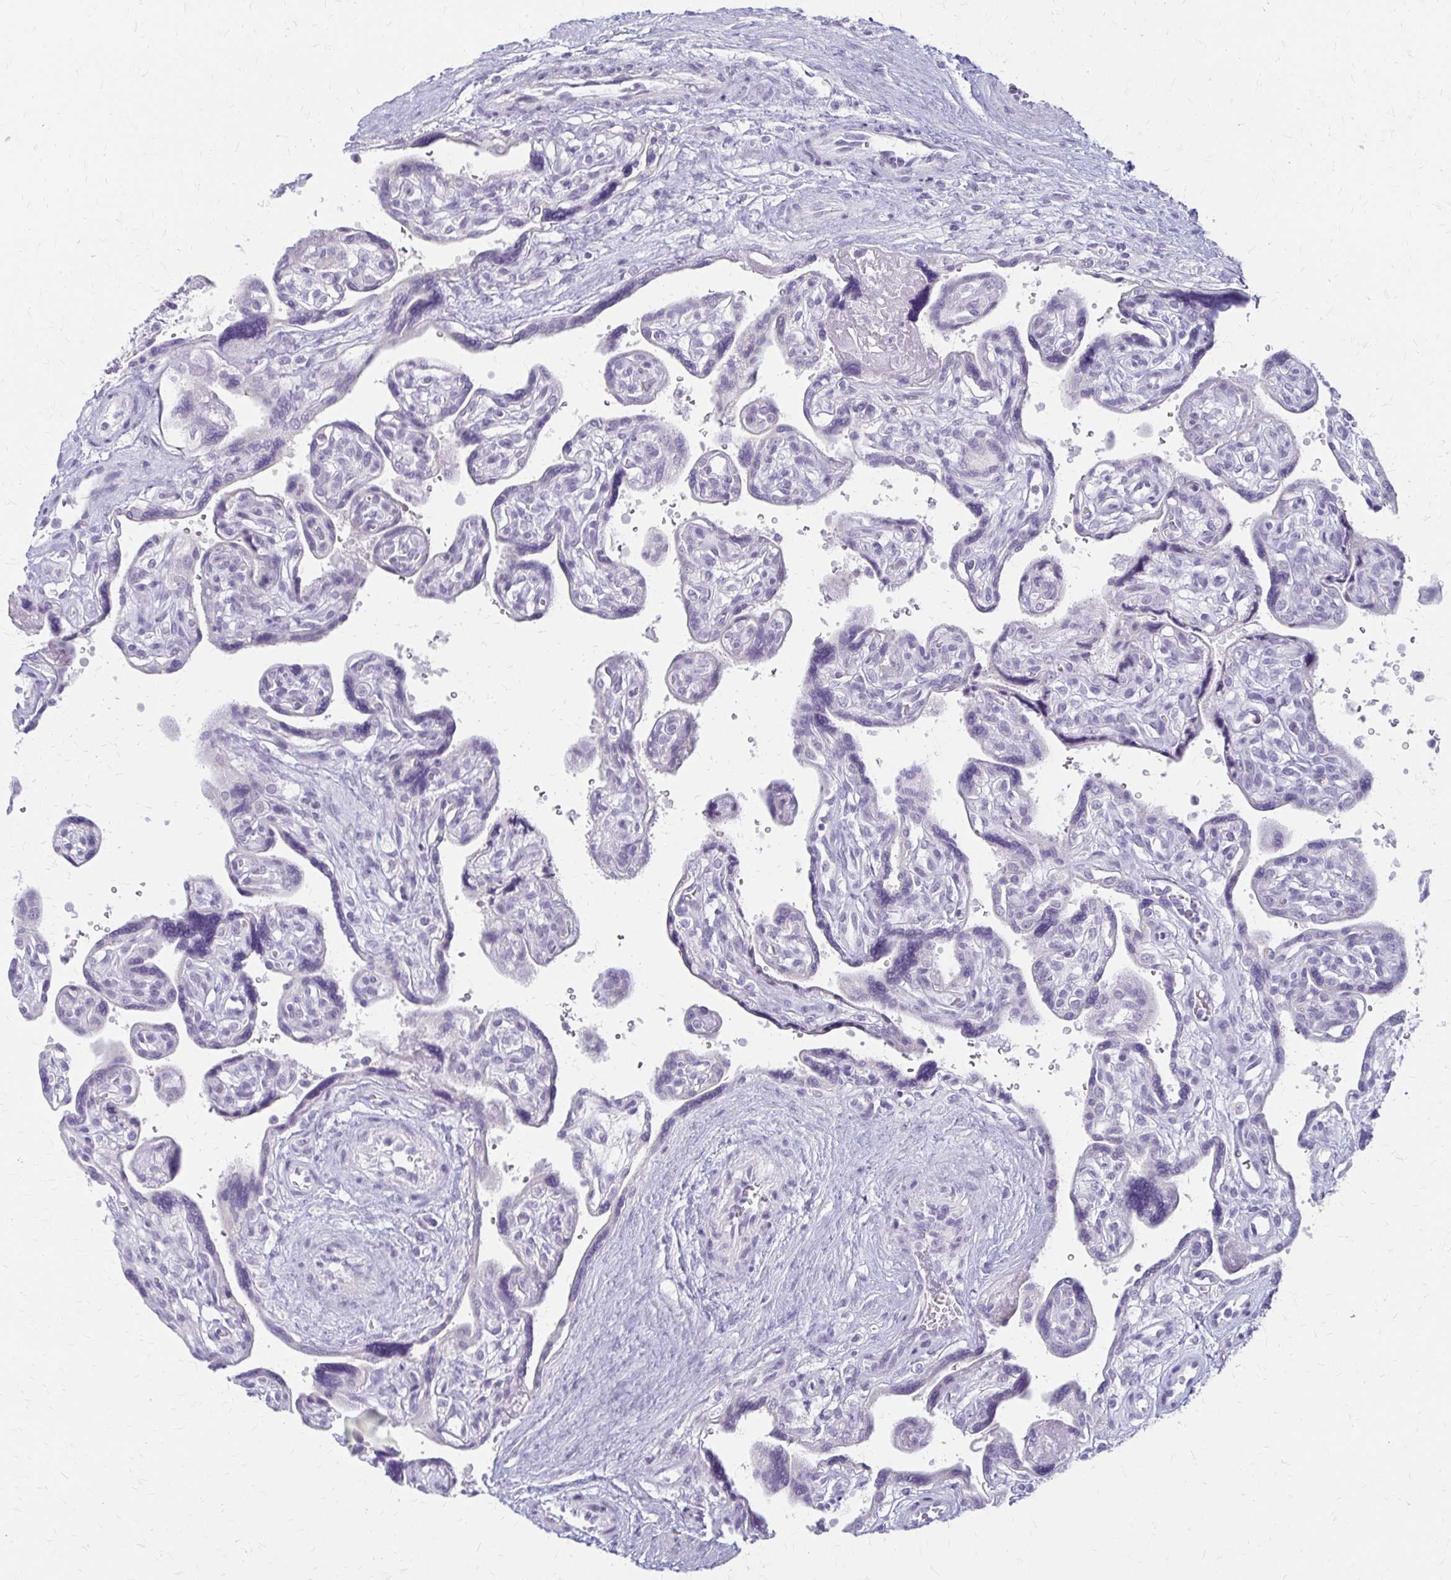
{"staining": {"intensity": "negative", "quantity": "none", "location": "none"}, "tissue": "placenta", "cell_type": "Decidual cells", "image_type": "normal", "snomed": [{"axis": "morphology", "description": "Normal tissue, NOS"}, {"axis": "topography", "description": "Placenta"}], "caption": "IHC of benign placenta displays no staining in decidual cells.", "gene": "ACP5", "patient": {"sex": "female", "age": 39}}